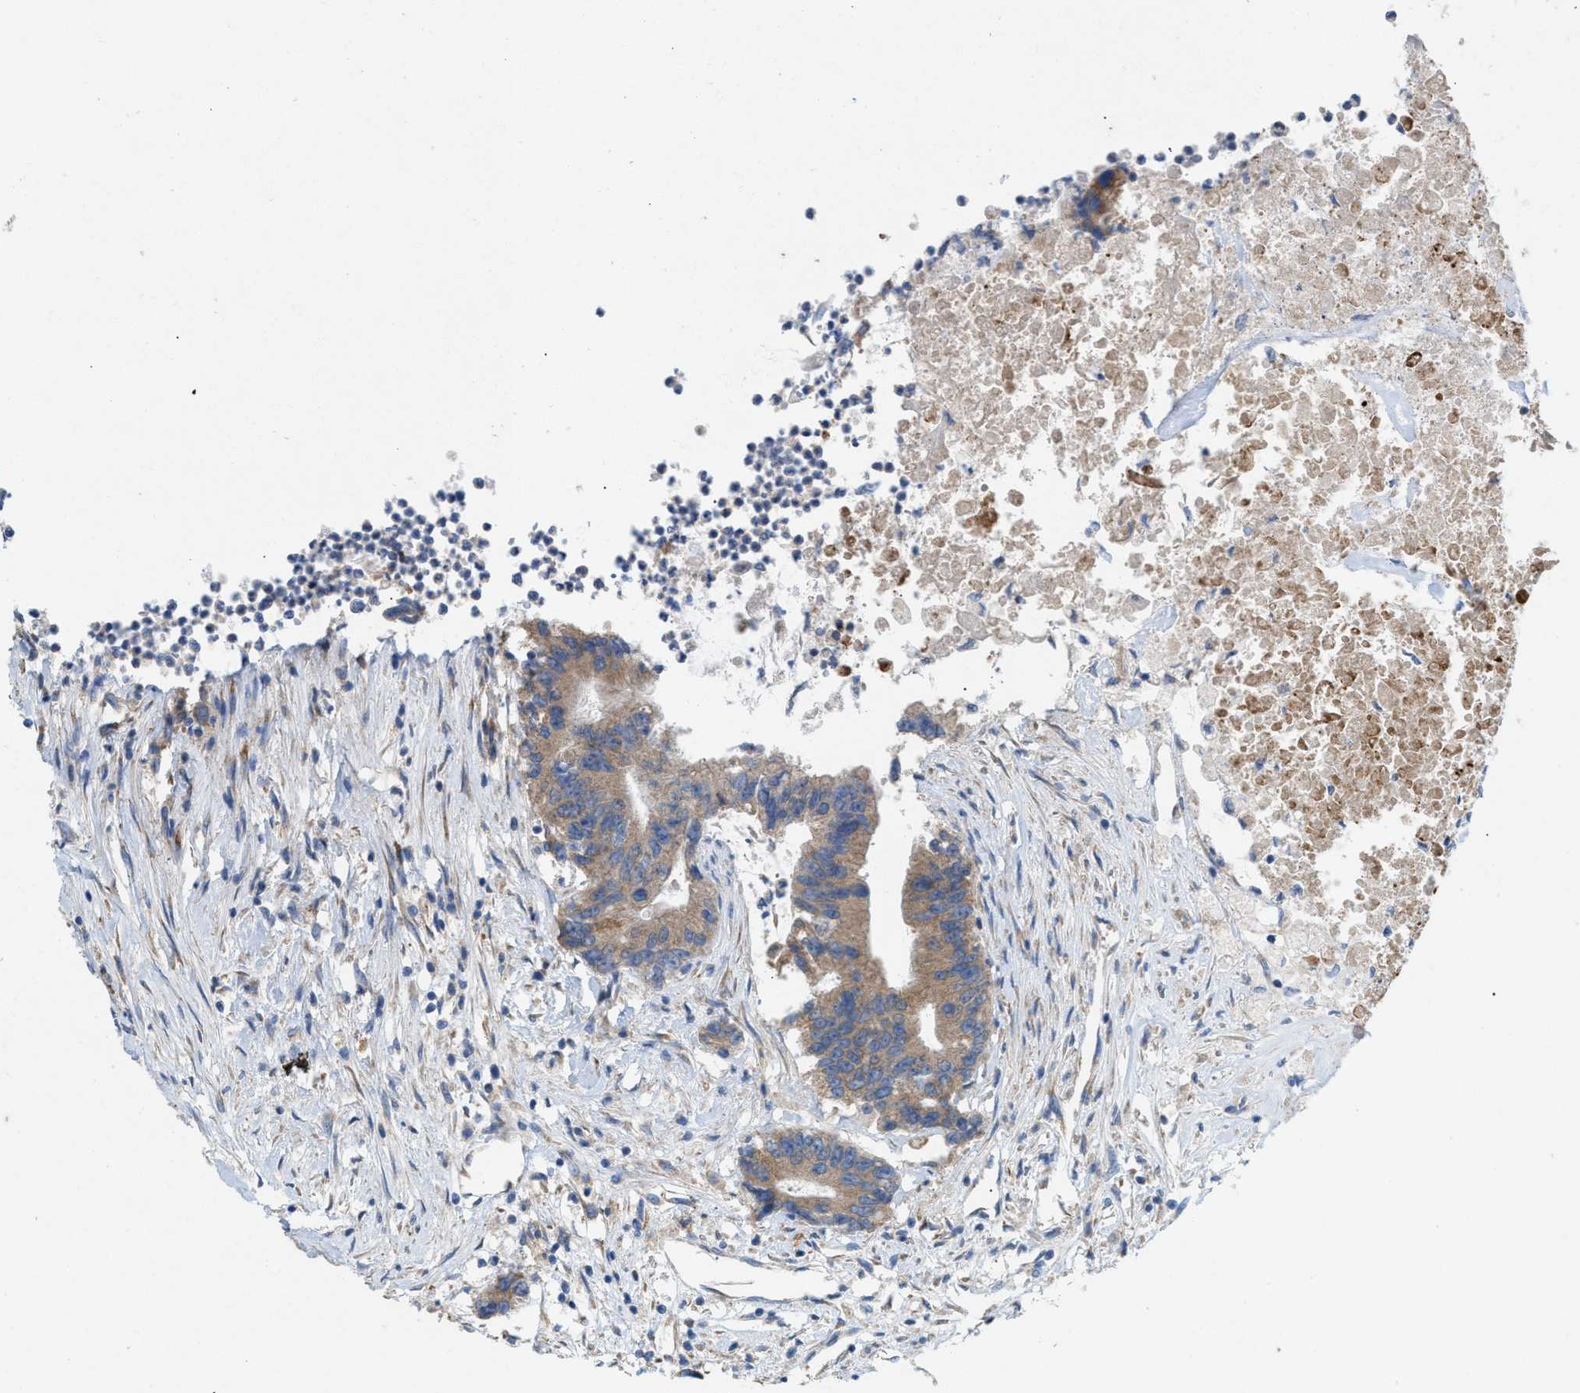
{"staining": {"intensity": "weak", "quantity": ">75%", "location": "cytoplasmic/membranous"}, "tissue": "colorectal cancer", "cell_type": "Tumor cells", "image_type": "cancer", "snomed": [{"axis": "morphology", "description": "Adenocarcinoma, NOS"}, {"axis": "topography", "description": "Colon"}], "caption": "Human colorectal cancer stained with a brown dye displays weak cytoplasmic/membranous positive expression in approximately >75% of tumor cells.", "gene": "DYNC2I1", "patient": {"sex": "female", "age": 77}}